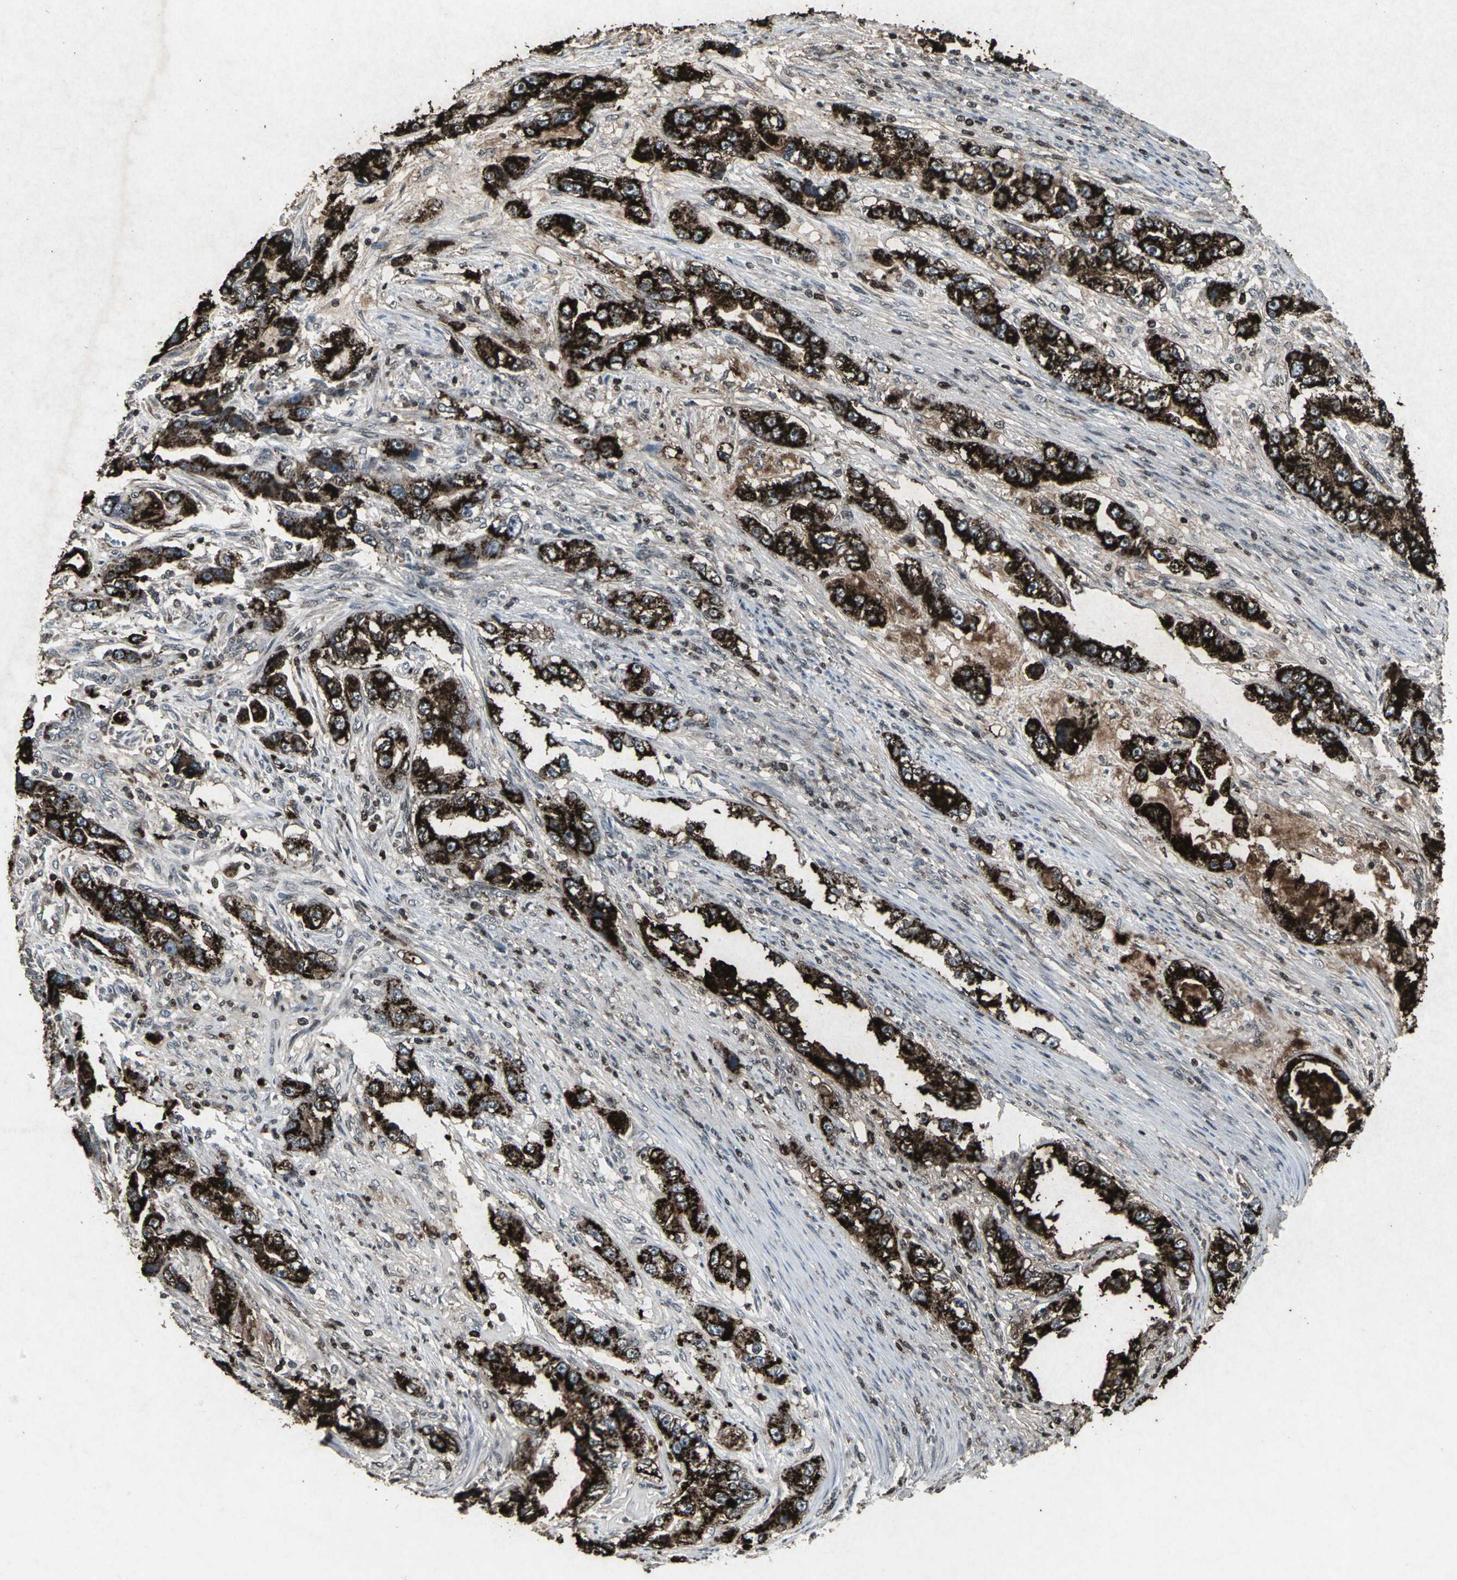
{"staining": {"intensity": "strong", "quantity": ">75%", "location": "cytoplasmic/membranous"}, "tissue": "stomach cancer", "cell_type": "Tumor cells", "image_type": "cancer", "snomed": [{"axis": "morphology", "description": "Adenocarcinoma, NOS"}, {"axis": "topography", "description": "Stomach, lower"}], "caption": "This photomicrograph displays immunohistochemistry staining of stomach cancer, with high strong cytoplasmic/membranous positivity in approximately >75% of tumor cells.", "gene": "BMP4", "patient": {"sex": "female", "age": 93}}